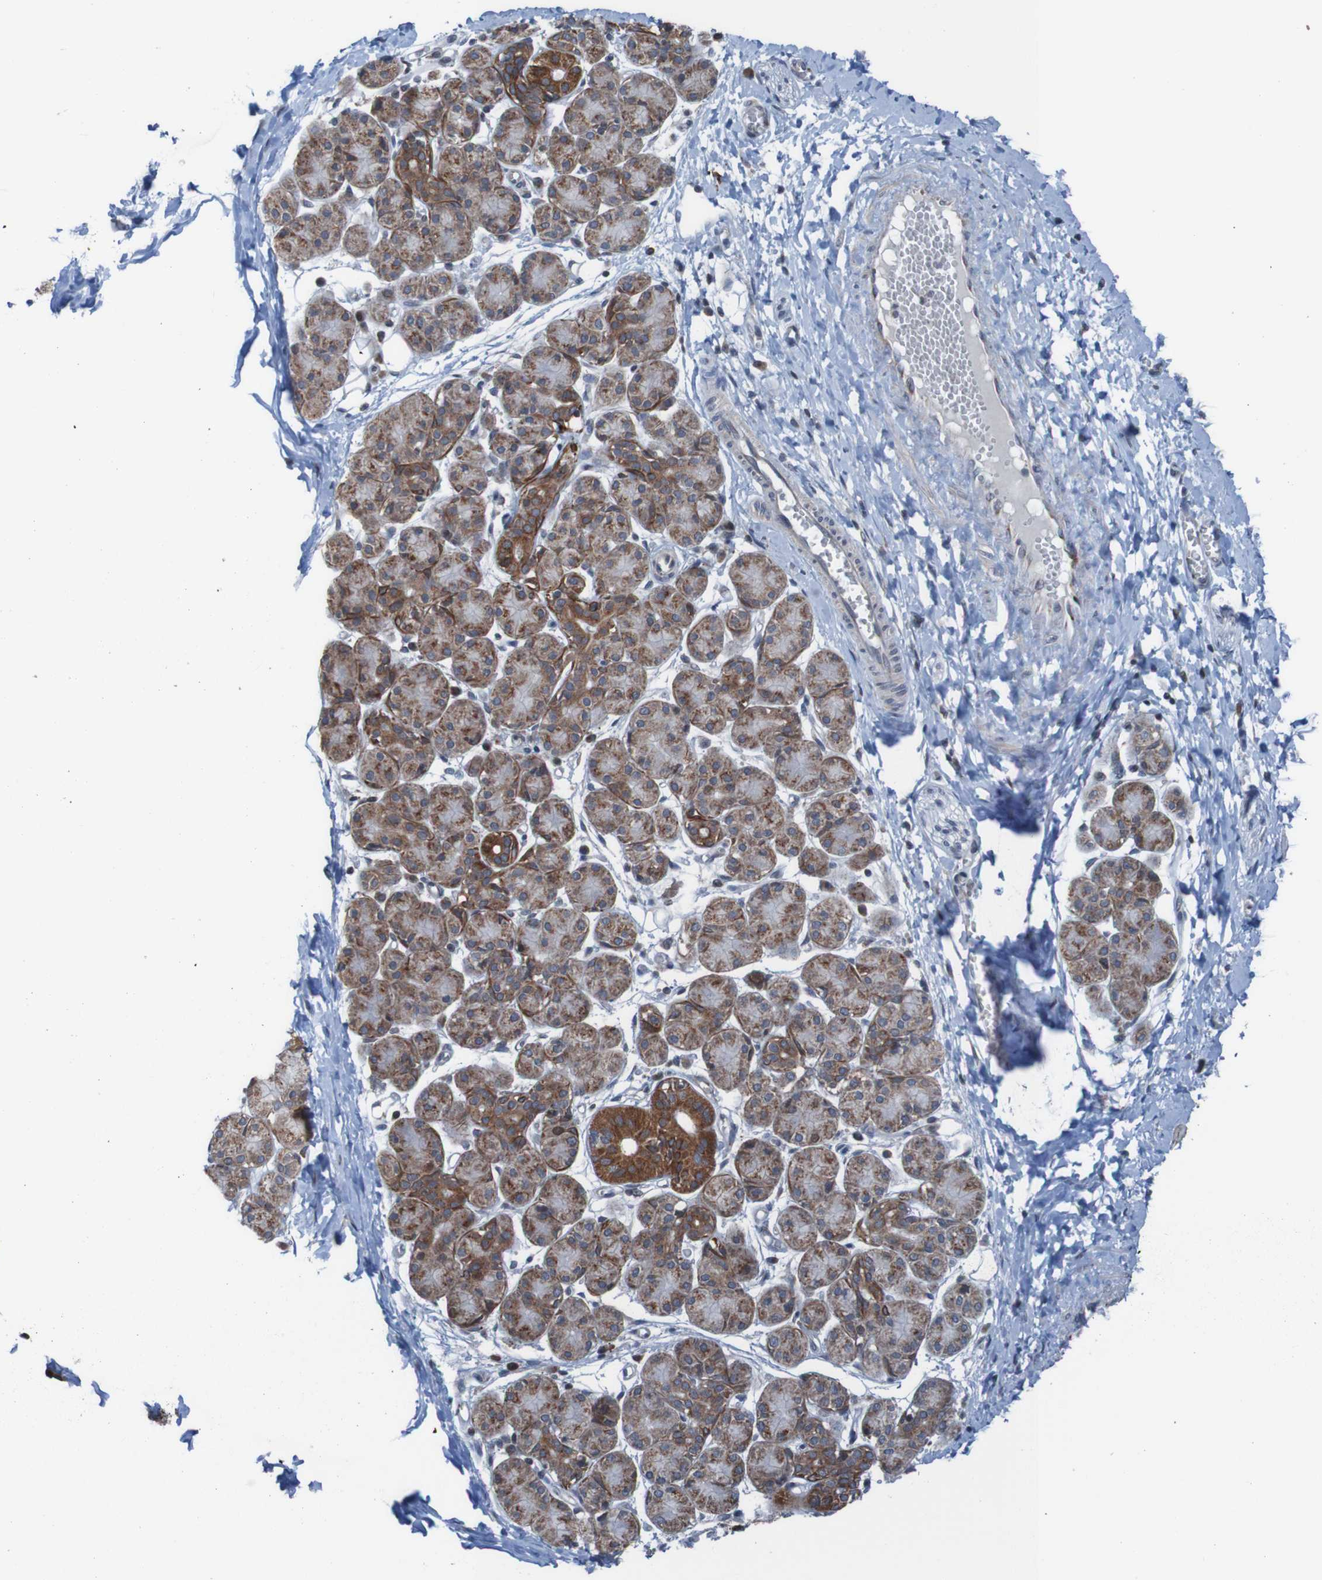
{"staining": {"intensity": "moderate", "quantity": "25%-75%", "location": "cytoplasmic/membranous"}, "tissue": "salivary gland", "cell_type": "Glandular cells", "image_type": "normal", "snomed": [{"axis": "morphology", "description": "Normal tissue, NOS"}, {"axis": "morphology", "description": "Inflammation, NOS"}, {"axis": "topography", "description": "Lymph node"}, {"axis": "topography", "description": "Salivary gland"}], "caption": "Immunohistochemical staining of benign salivary gland exhibits moderate cytoplasmic/membranous protein expression in about 25%-75% of glandular cells. The protein is stained brown, and the nuclei are stained in blue (DAB (3,3'-diaminobenzidine) IHC with brightfield microscopy, high magnification).", "gene": "UNG", "patient": {"sex": "male", "age": 3}}